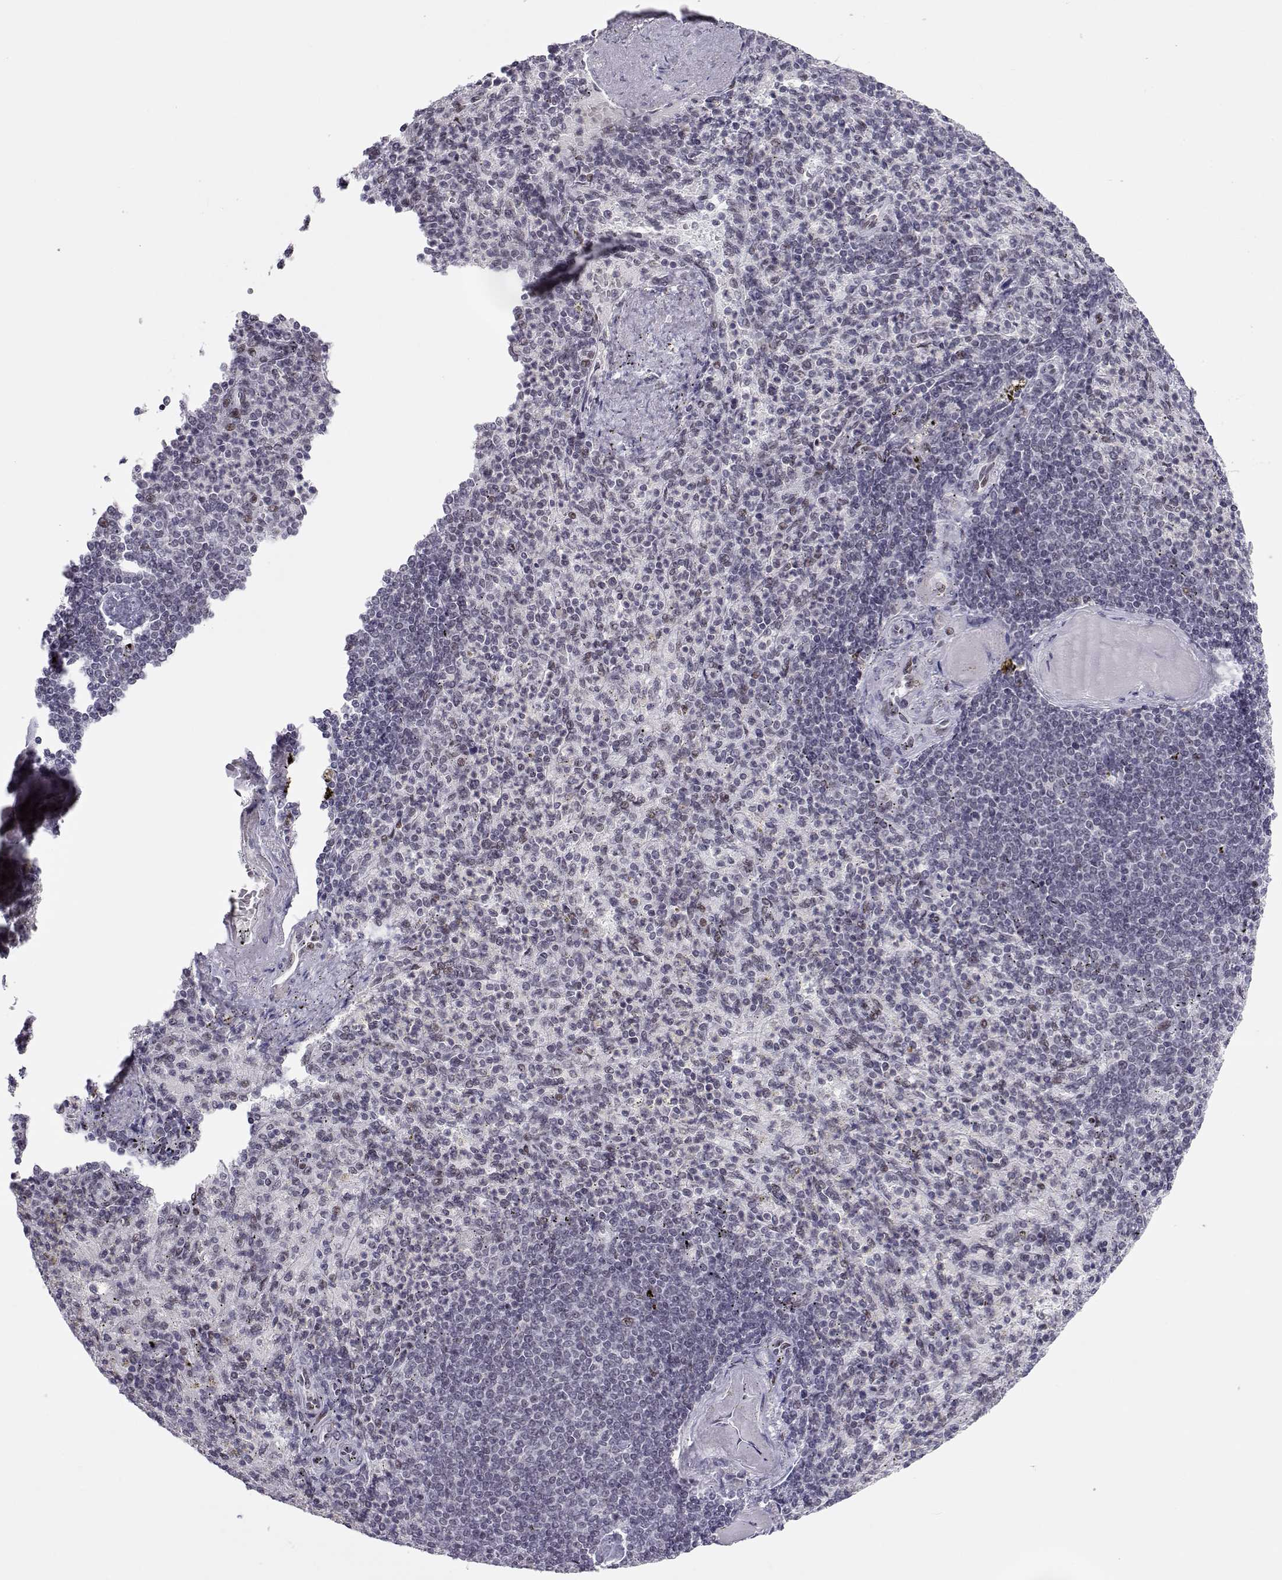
{"staining": {"intensity": "weak", "quantity": "<25%", "location": "nuclear"}, "tissue": "spleen", "cell_type": "Cells in red pulp", "image_type": "normal", "snomed": [{"axis": "morphology", "description": "Normal tissue, NOS"}, {"axis": "topography", "description": "Spleen"}], "caption": "Immunohistochemical staining of unremarkable human spleen reveals no significant expression in cells in red pulp. (Stains: DAB (3,3'-diaminobenzidine) IHC with hematoxylin counter stain, Microscopy: brightfield microscopy at high magnification).", "gene": "SIX6", "patient": {"sex": "female", "age": 74}}